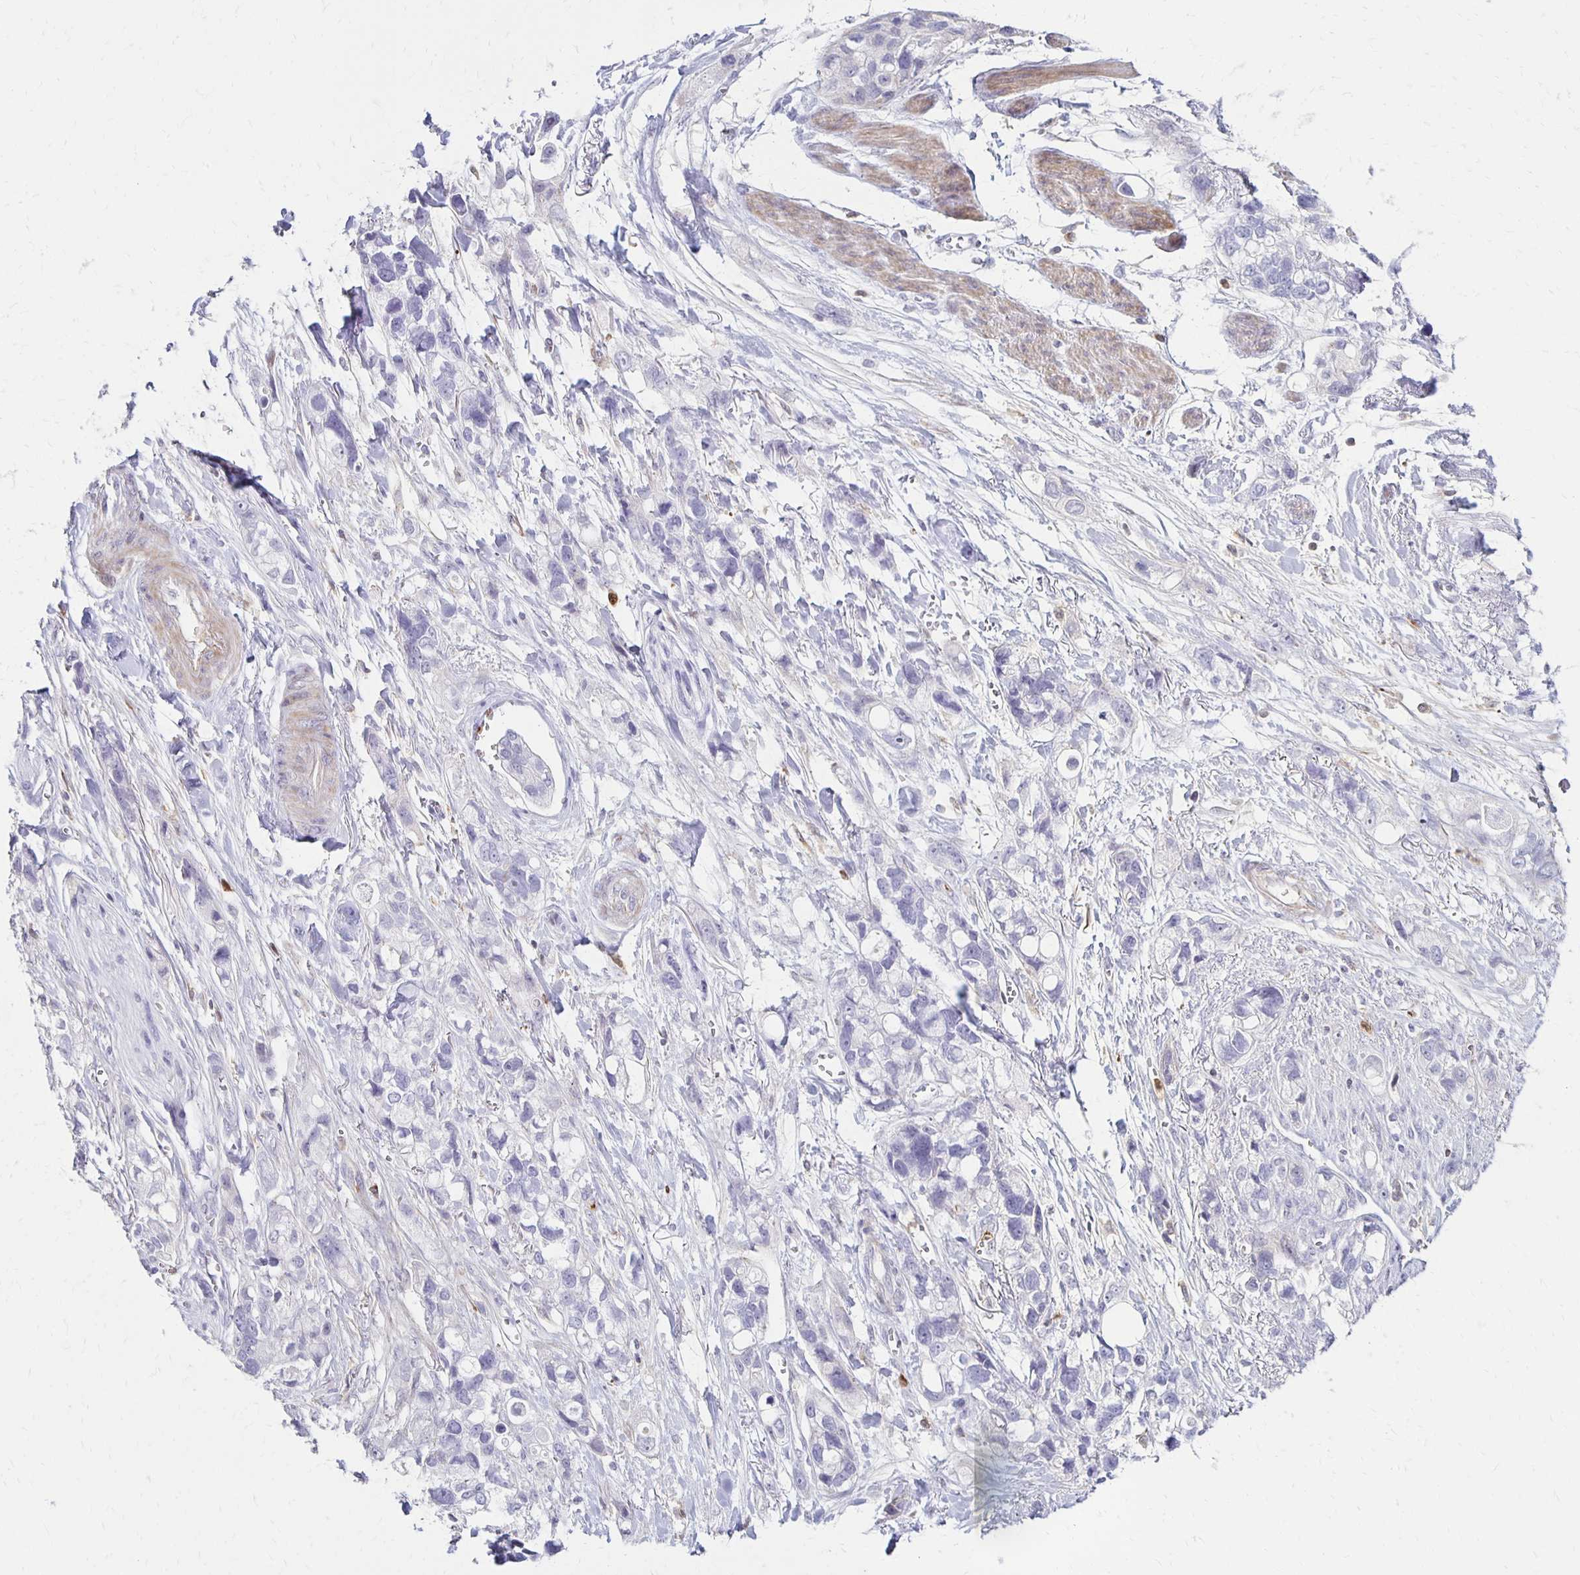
{"staining": {"intensity": "negative", "quantity": "none", "location": "none"}, "tissue": "stomach cancer", "cell_type": "Tumor cells", "image_type": "cancer", "snomed": [{"axis": "morphology", "description": "Adenocarcinoma, NOS"}, {"axis": "topography", "description": "Stomach, upper"}], "caption": "Tumor cells are negative for brown protein staining in stomach cancer (adenocarcinoma). (DAB (3,3'-diaminobenzidine) IHC with hematoxylin counter stain).", "gene": "CCL21", "patient": {"sex": "female", "age": 81}}